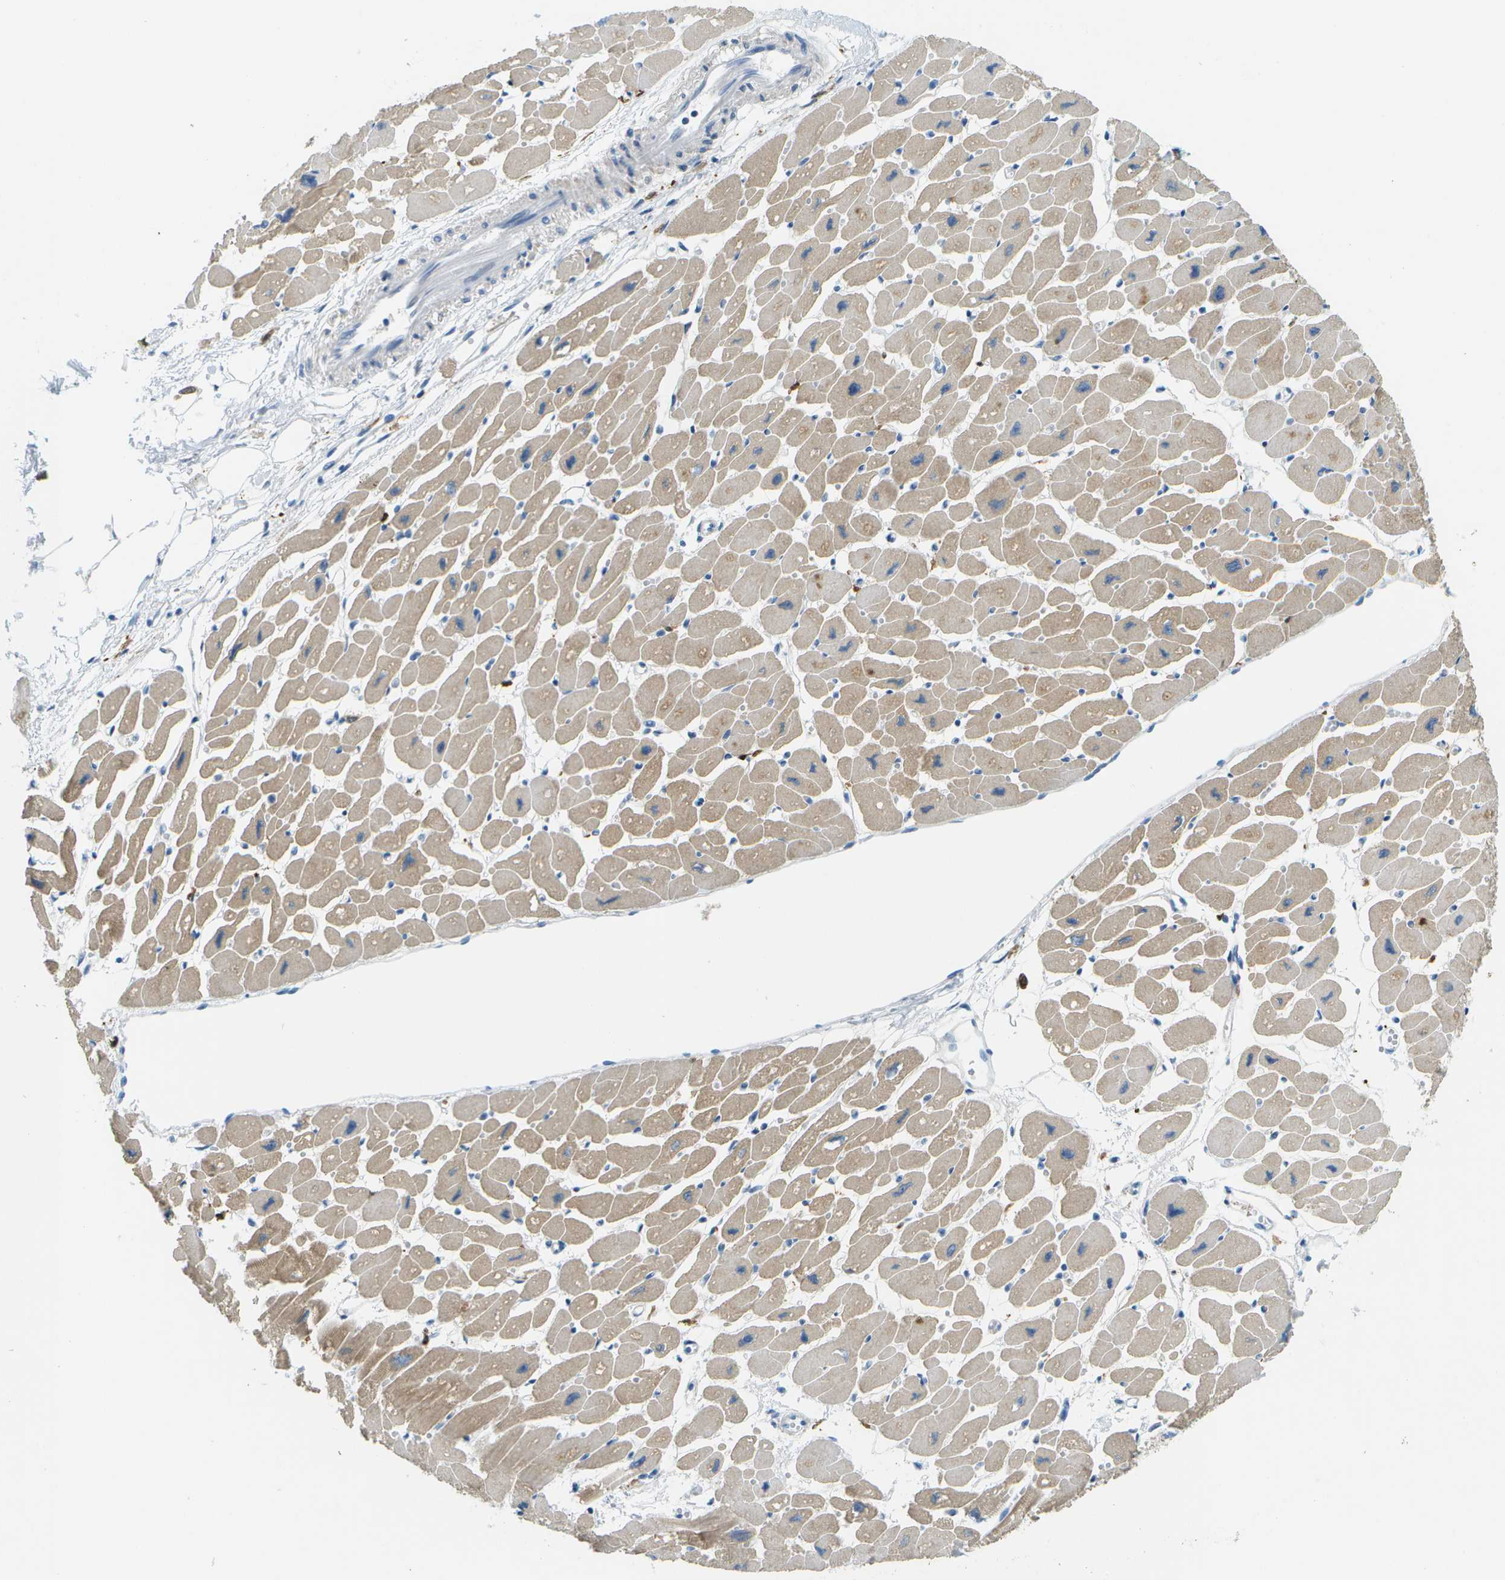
{"staining": {"intensity": "weak", "quantity": "25%-75%", "location": "cytoplasmic/membranous"}, "tissue": "heart muscle", "cell_type": "Cardiomyocytes", "image_type": "normal", "snomed": [{"axis": "morphology", "description": "Normal tissue, NOS"}, {"axis": "topography", "description": "Heart"}], "caption": "Immunohistochemistry (IHC) image of normal heart muscle stained for a protein (brown), which shows low levels of weak cytoplasmic/membranous staining in about 25%-75% of cardiomyocytes.", "gene": "CDH23", "patient": {"sex": "female", "age": 54}}